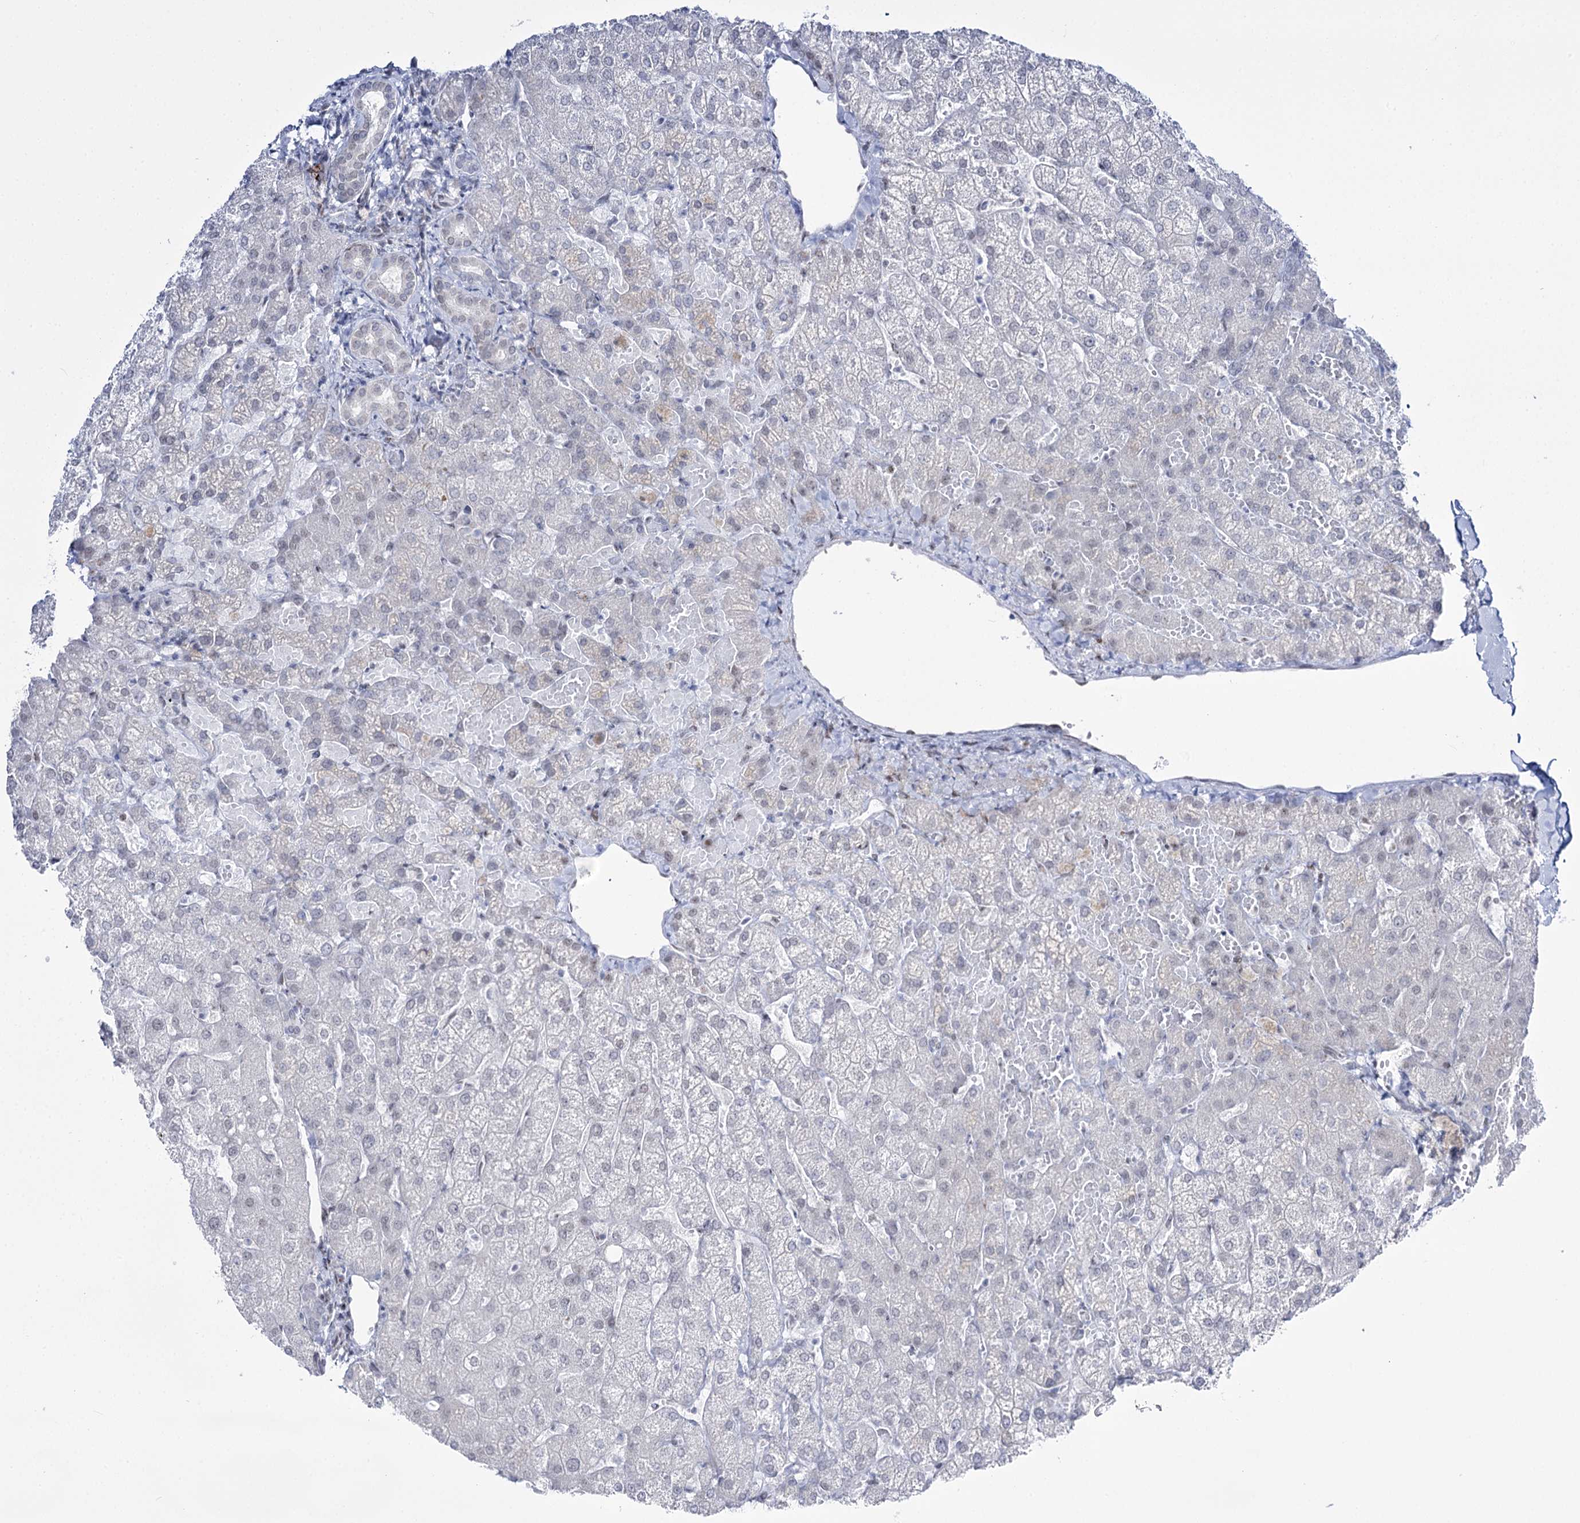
{"staining": {"intensity": "negative", "quantity": "none", "location": "none"}, "tissue": "liver", "cell_type": "Cholangiocytes", "image_type": "normal", "snomed": [{"axis": "morphology", "description": "Normal tissue, NOS"}, {"axis": "topography", "description": "Liver"}], "caption": "Immunohistochemistry (IHC) image of normal liver: human liver stained with DAB (3,3'-diaminobenzidine) displays no significant protein positivity in cholangiocytes.", "gene": "RBM15B", "patient": {"sex": "female", "age": 54}}